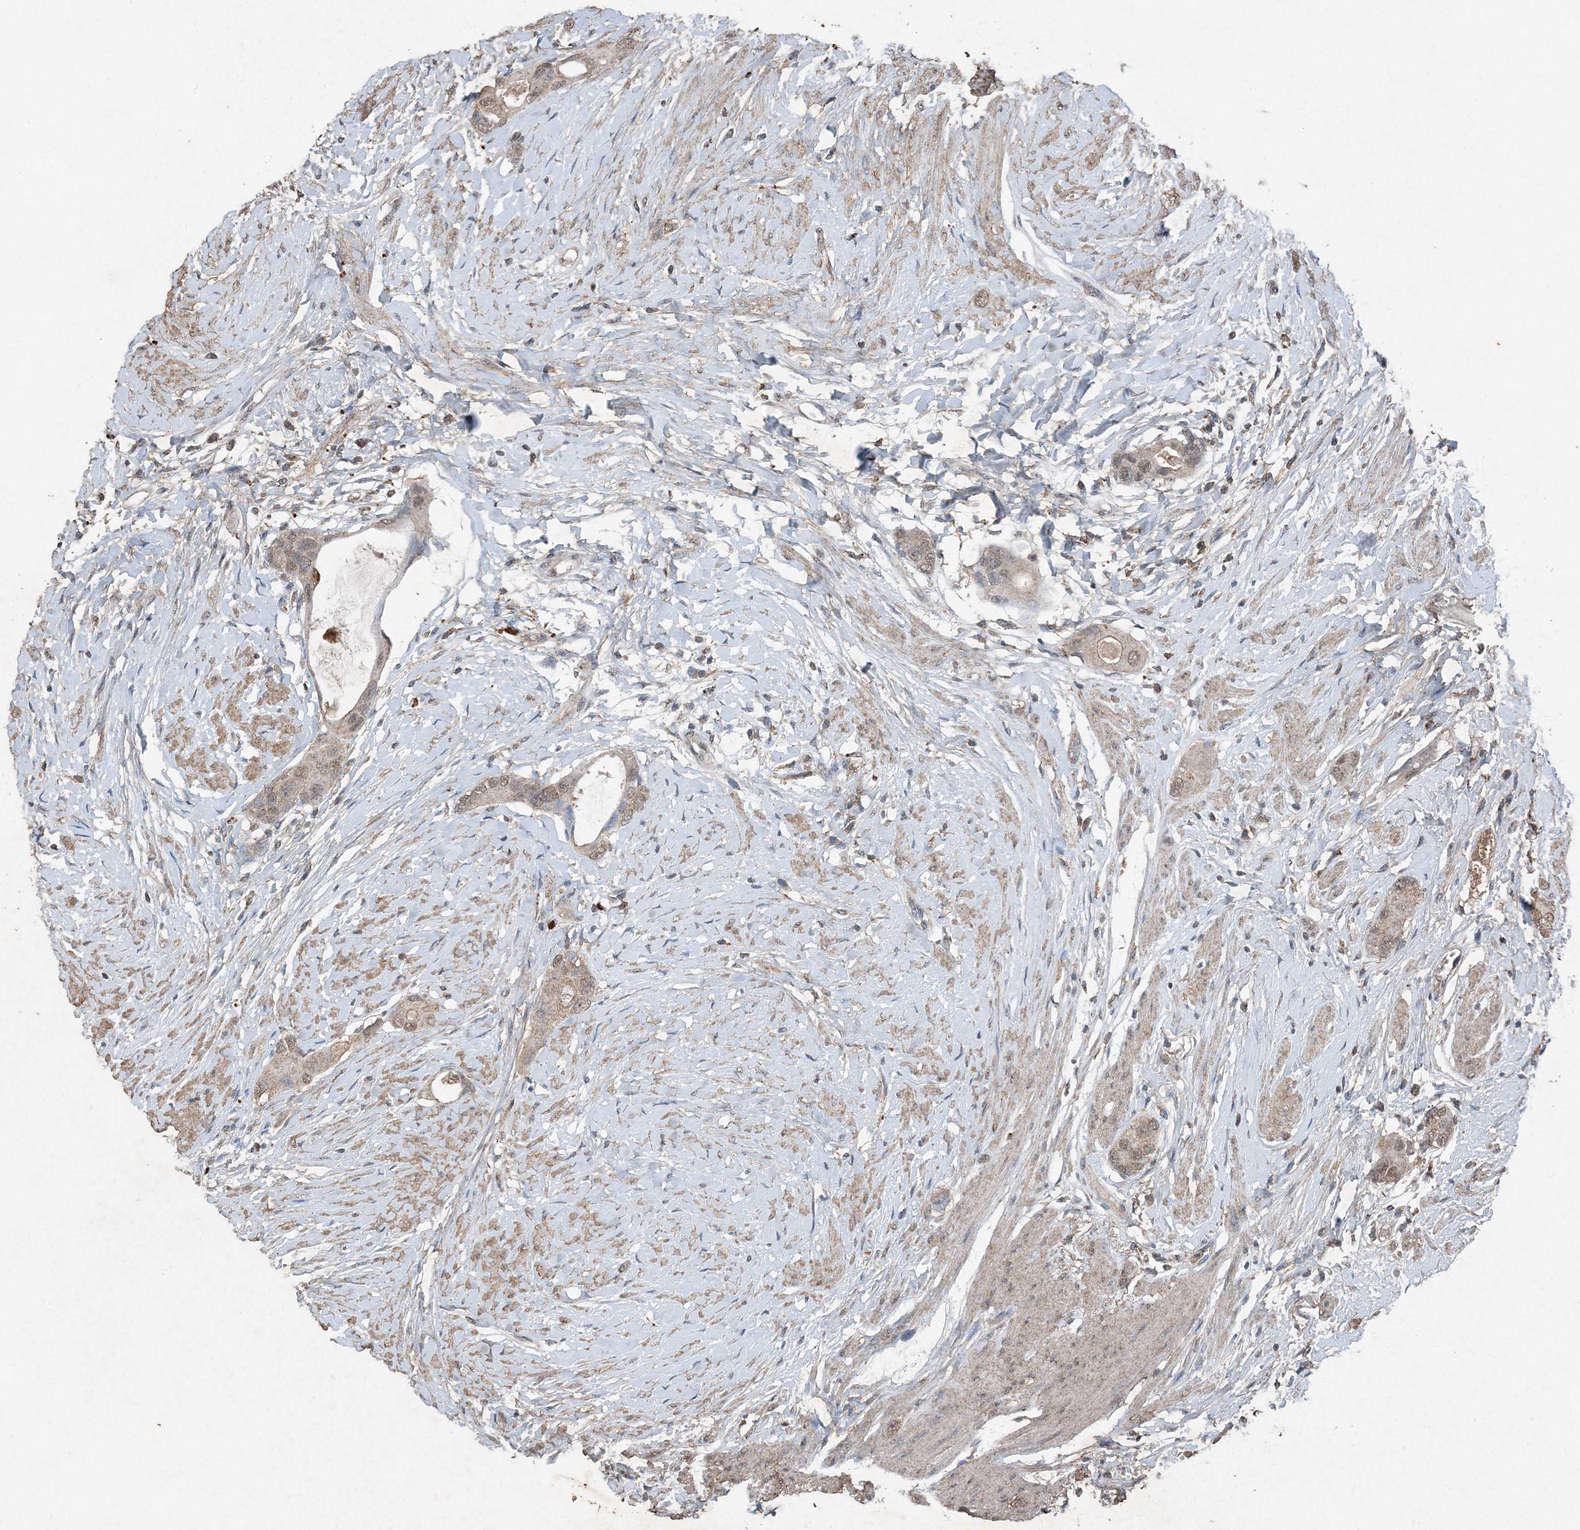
{"staining": {"intensity": "weak", "quantity": "25%-75%", "location": "cytoplasmic/membranous"}, "tissue": "colorectal cancer", "cell_type": "Tumor cells", "image_type": "cancer", "snomed": [{"axis": "morphology", "description": "Adenocarcinoma, NOS"}, {"axis": "topography", "description": "Rectum"}], "caption": "The immunohistochemical stain highlights weak cytoplasmic/membranous staining in tumor cells of colorectal cancer tissue.", "gene": "FCN3", "patient": {"sex": "male", "age": 51}}